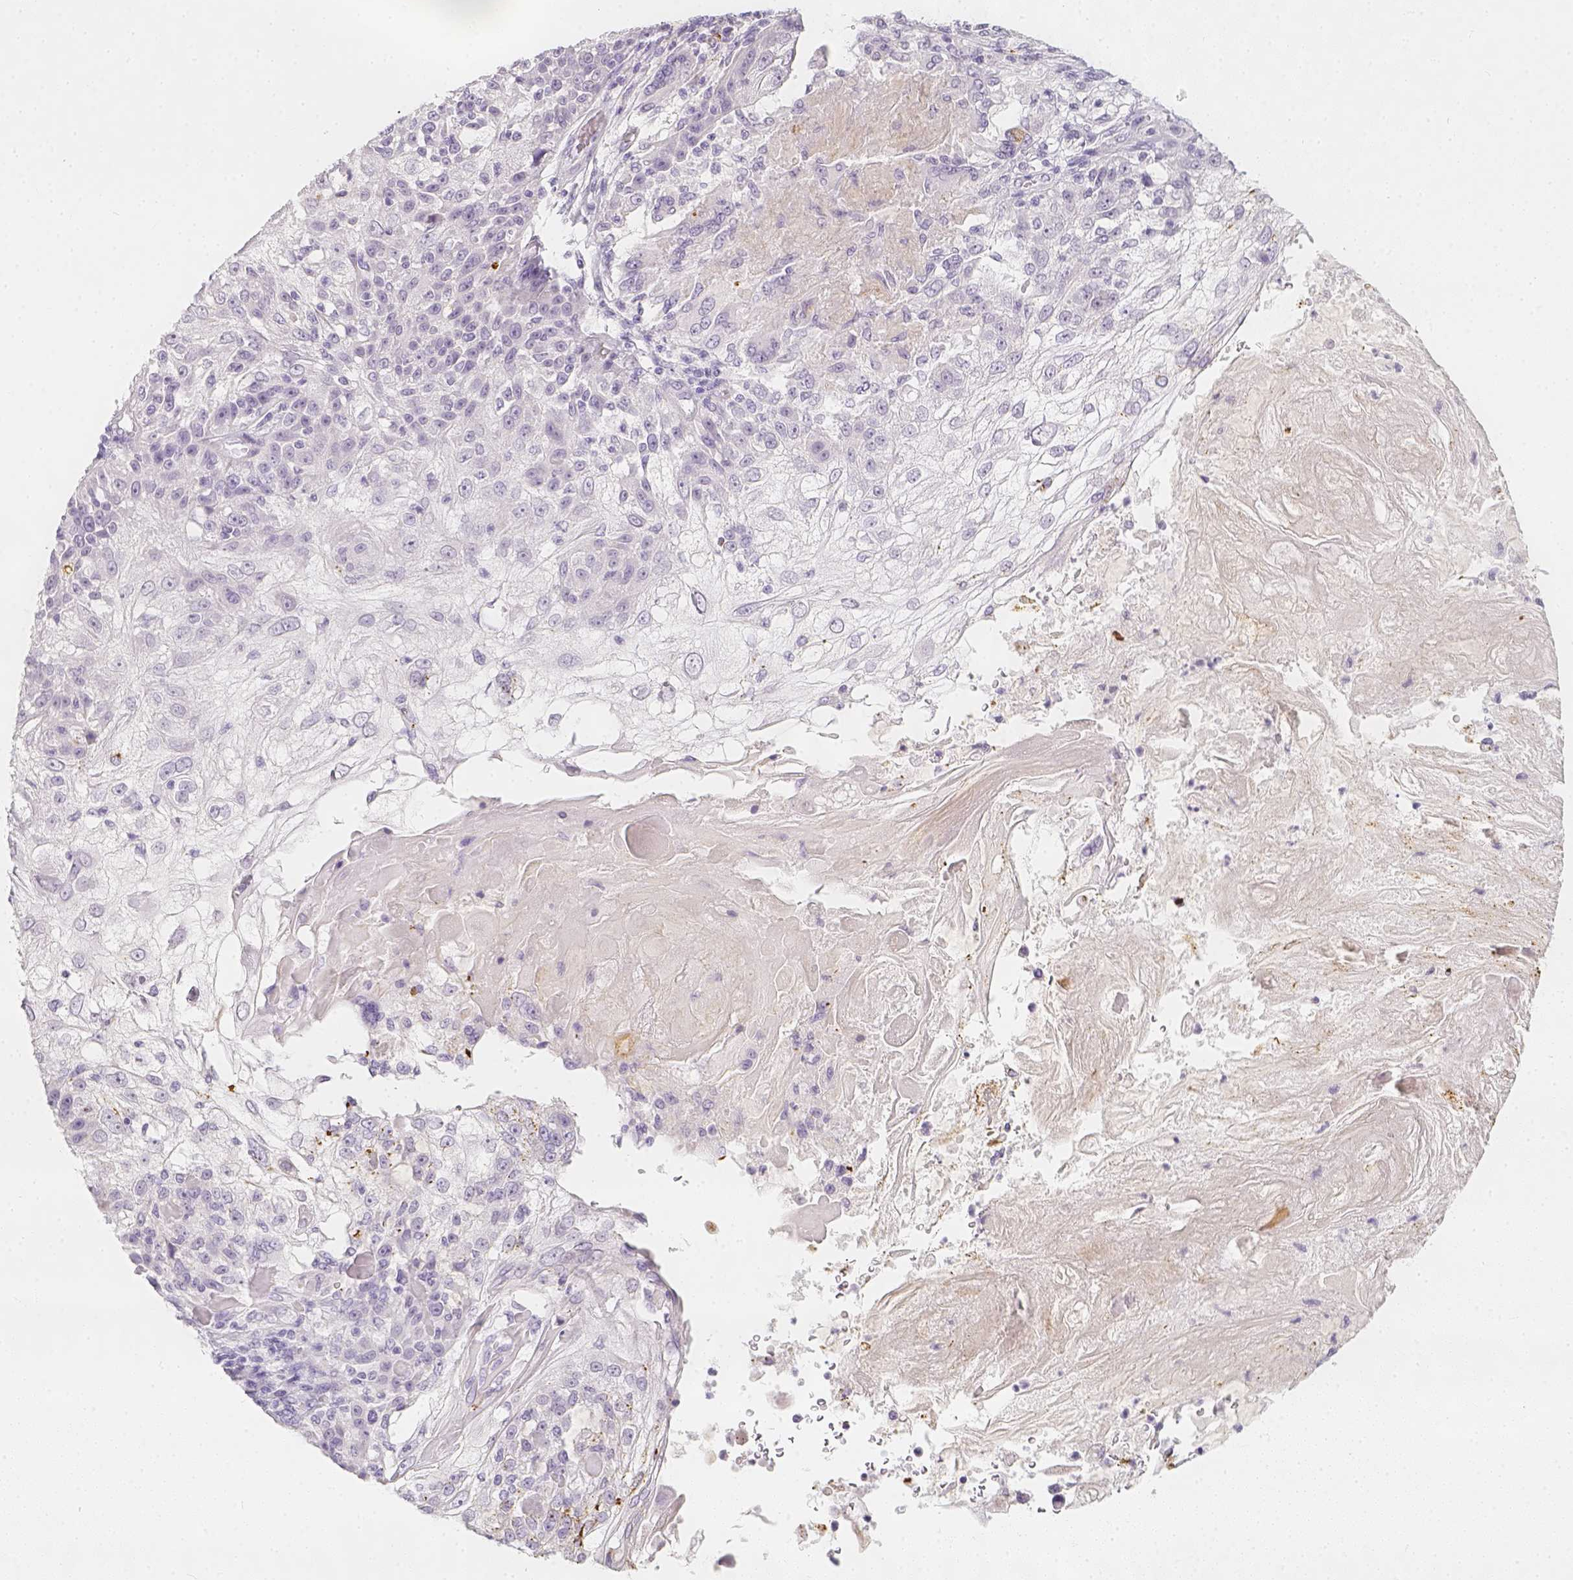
{"staining": {"intensity": "negative", "quantity": "none", "location": "none"}, "tissue": "skin cancer", "cell_type": "Tumor cells", "image_type": "cancer", "snomed": [{"axis": "morphology", "description": "Normal tissue, NOS"}, {"axis": "morphology", "description": "Squamous cell carcinoma, NOS"}, {"axis": "topography", "description": "Skin"}], "caption": "This is an immunohistochemistry (IHC) image of skin cancer. There is no positivity in tumor cells.", "gene": "SLC18A1", "patient": {"sex": "female", "age": 83}}